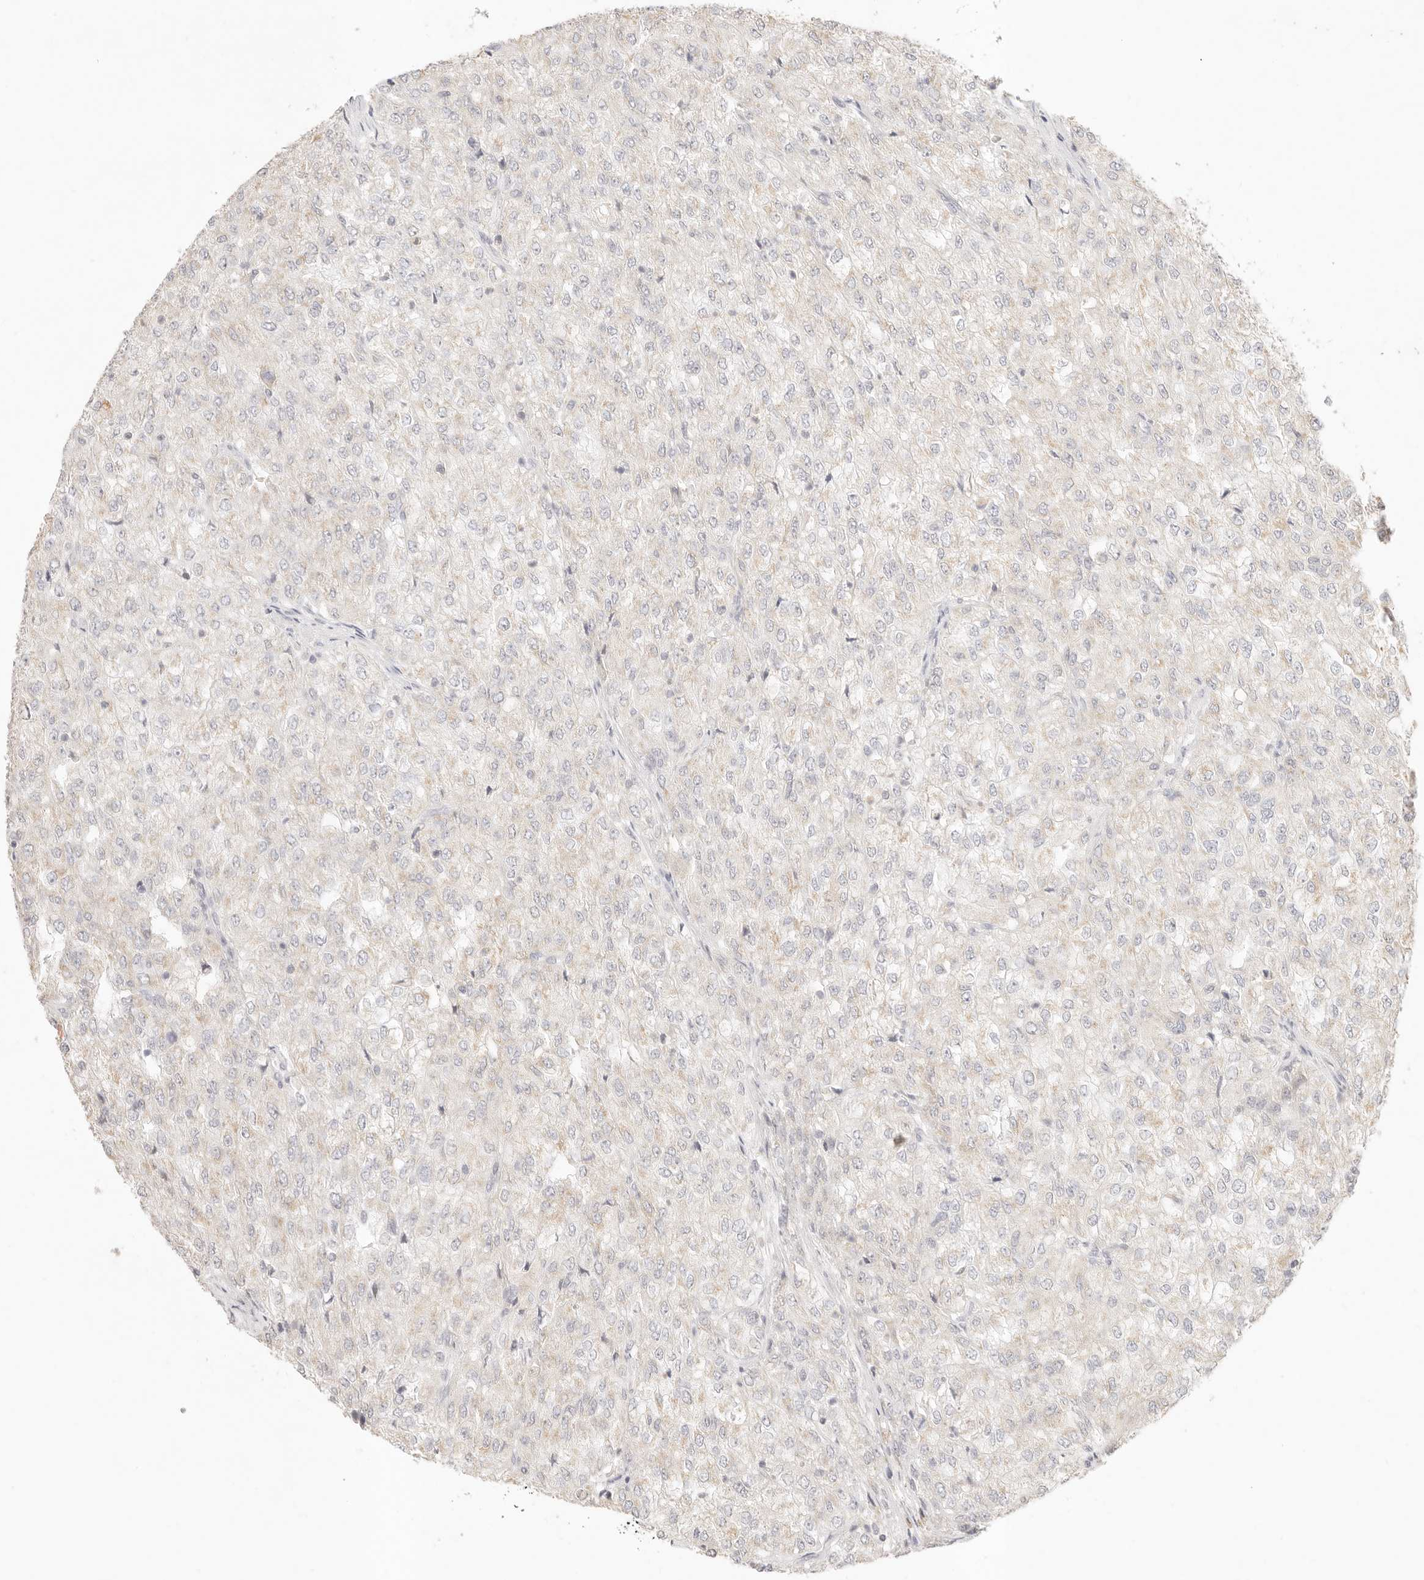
{"staining": {"intensity": "negative", "quantity": "none", "location": "none"}, "tissue": "renal cancer", "cell_type": "Tumor cells", "image_type": "cancer", "snomed": [{"axis": "morphology", "description": "Adenocarcinoma, NOS"}, {"axis": "topography", "description": "Kidney"}], "caption": "Immunohistochemical staining of renal adenocarcinoma shows no significant staining in tumor cells.", "gene": "GPR156", "patient": {"sex": "female", "age": 54}}